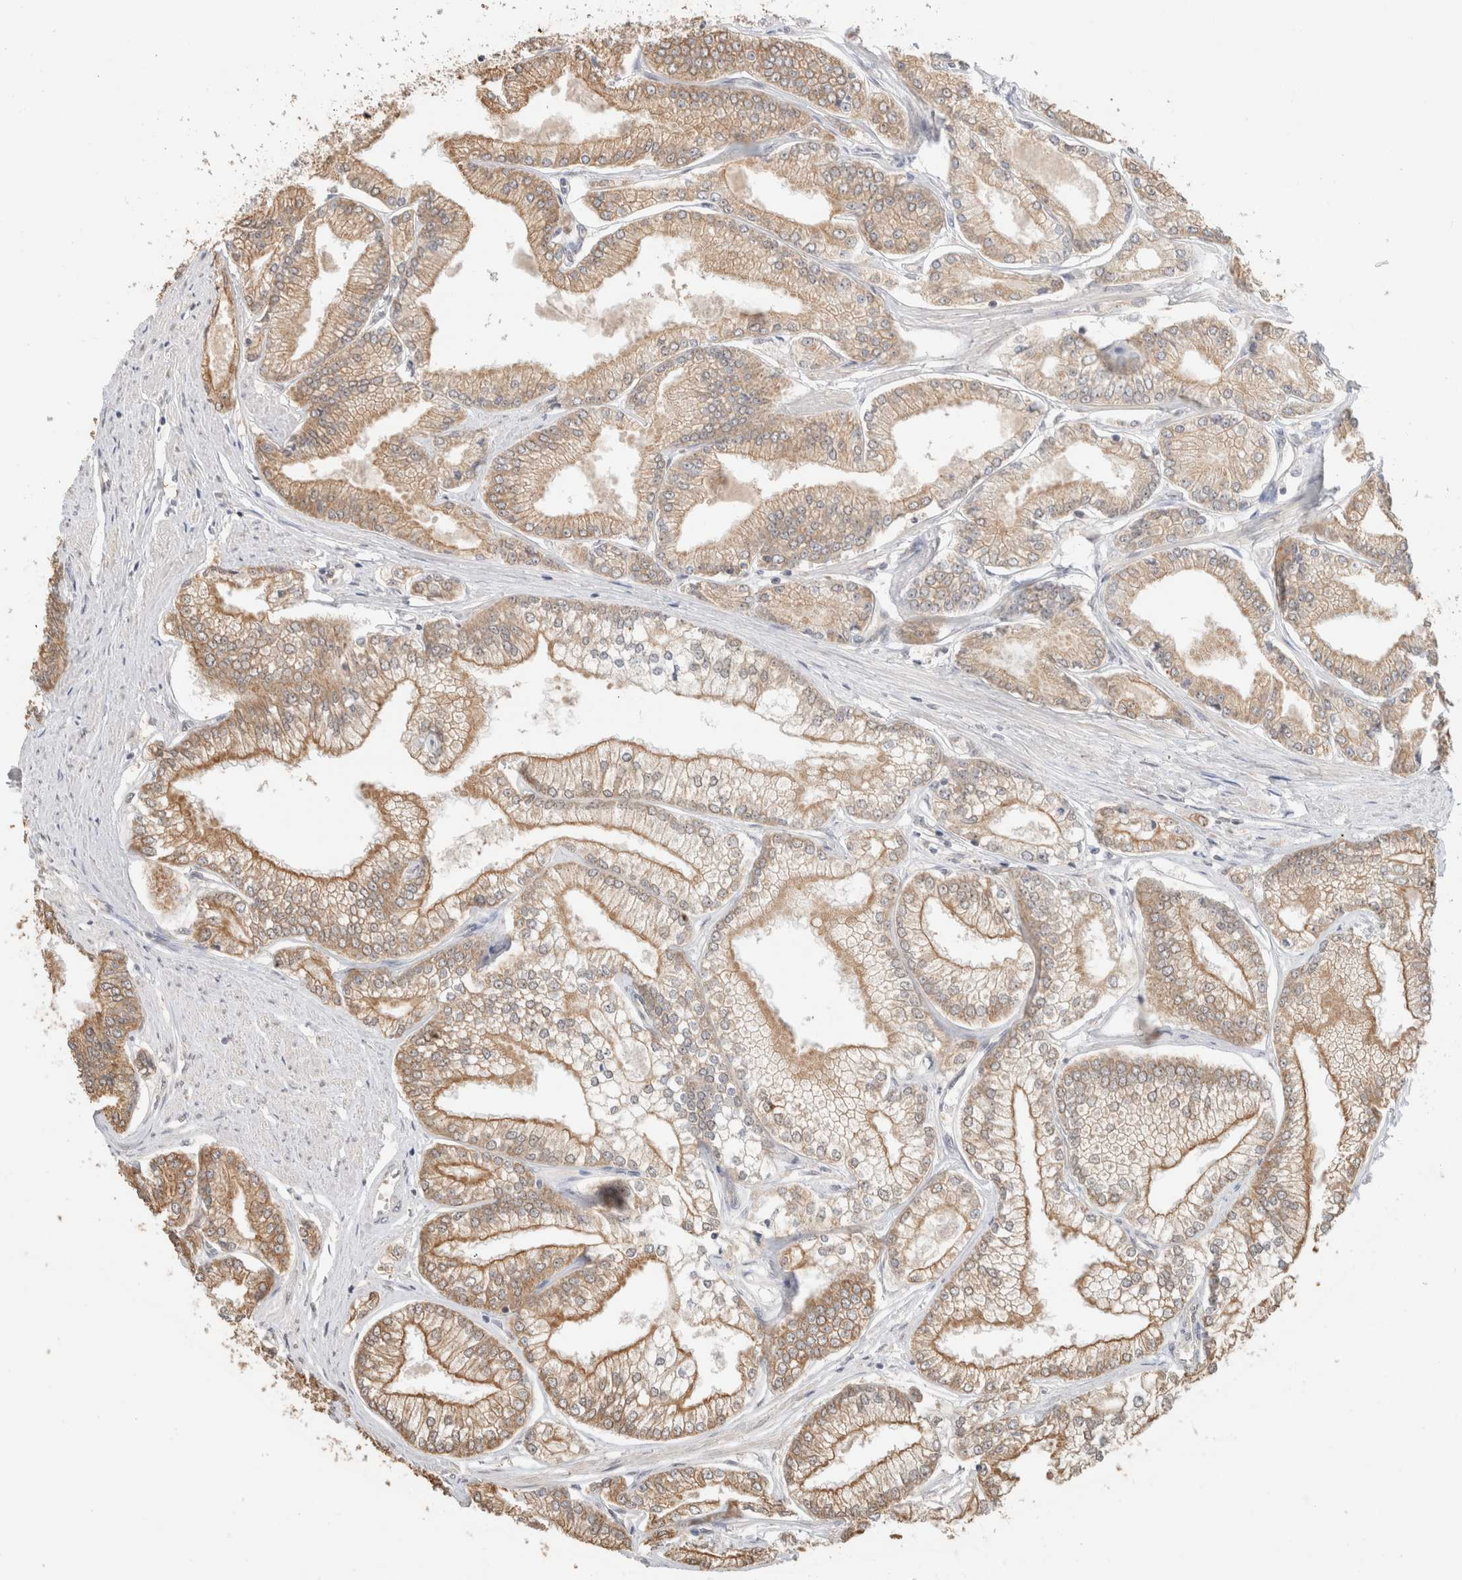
{"staining": {"intensity": "moderate", "quantity": ">75%", "location": "cytoplasmic/membranous"}, "tissue": "prostate cancer", "cell_type": "Tumor cells", "image_type": "cancer", "snomed": [{"axis": "morphology", "description": "Adenocarcinoma, Low grade"}, {"axis": "topography", "description": "Prostate"}], "caption": "A medium amount of moderate cytoplasmic/membranous positivity is present in approximately >75% of tumor cells in prostate cancer (low-grade adenocarcinoma) tissue.", "gene": "CA13", "patient": {"sex": "male", "age": 52}}